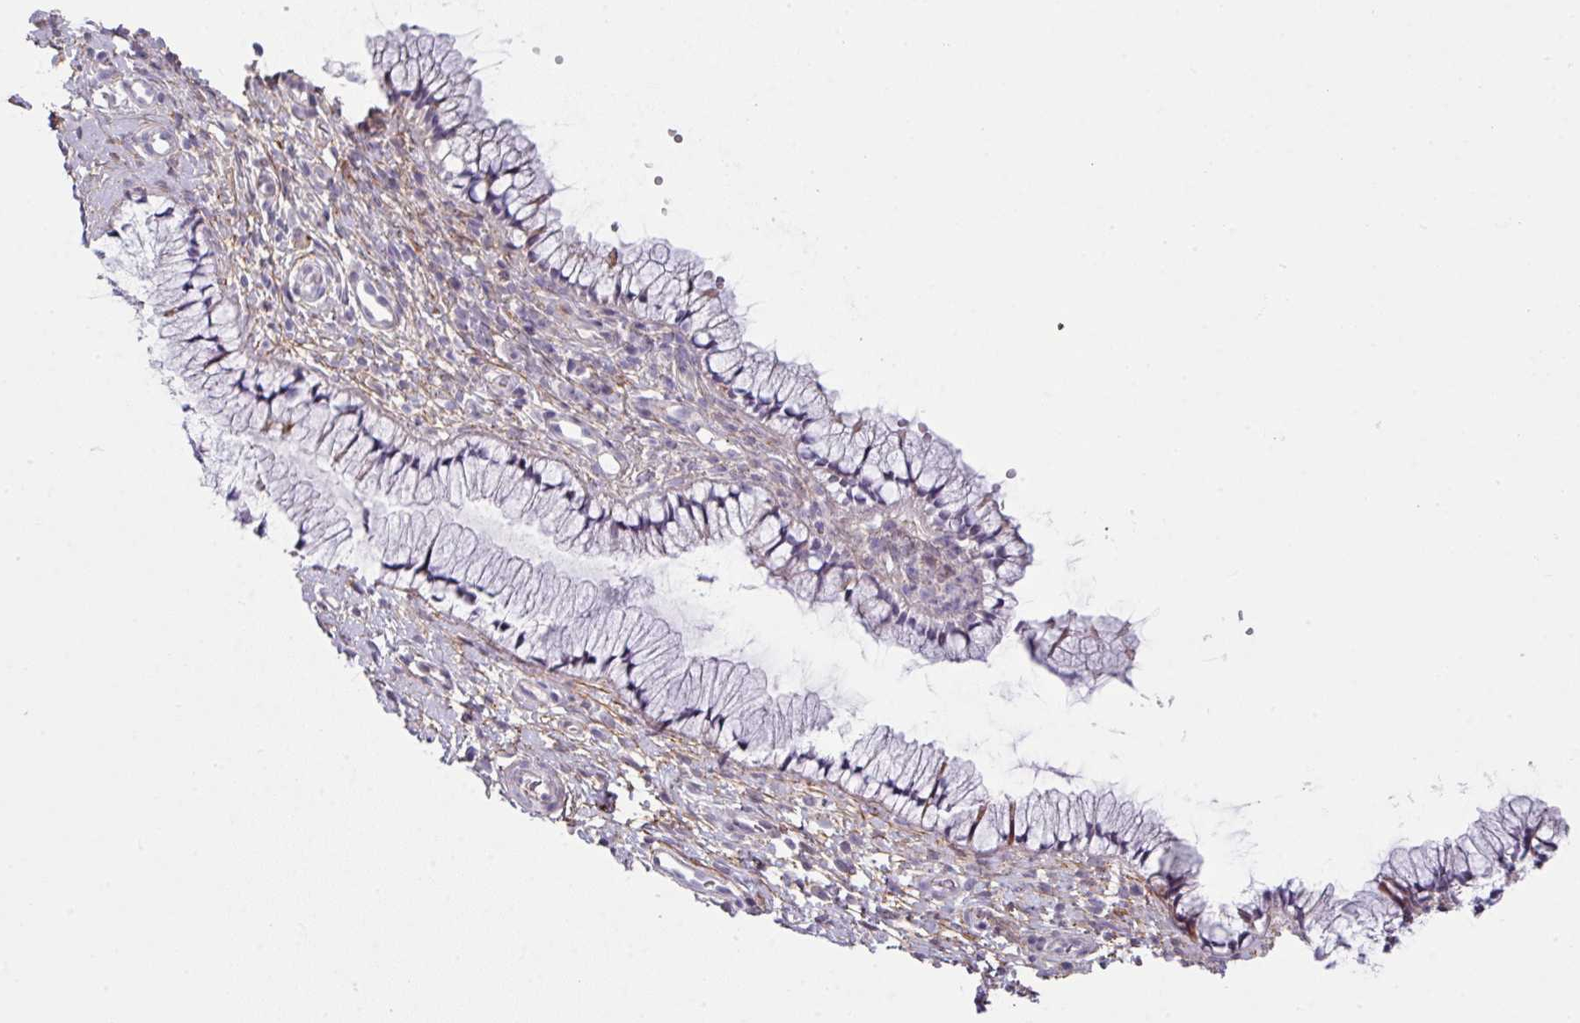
{"staining": {"intensity": "negative", "quantity": "none", "location": "none"}, "tissue": "cervix", "cell_type": "Glandular cells", "image_type": "normal", "snomed": [{"axis": "morphology", "description": "Normal tissue, NOS"}, {"axis": "topography", "description": "Cervix"}], "caption": "DAB (3,3'-diaminobenzidine) immunohistochemical staining of normal human cervix exhibits no significant staining in glandular cells. Brightfield microscopy of immunohistochemistry (IHC) stained with DAB (3,3'-diaminobenzidine) (brown) and hematoxylin (blue), captured at high magnification.", "gene": "C2orf16", "patient": {"sex": "female", "age": 36}}